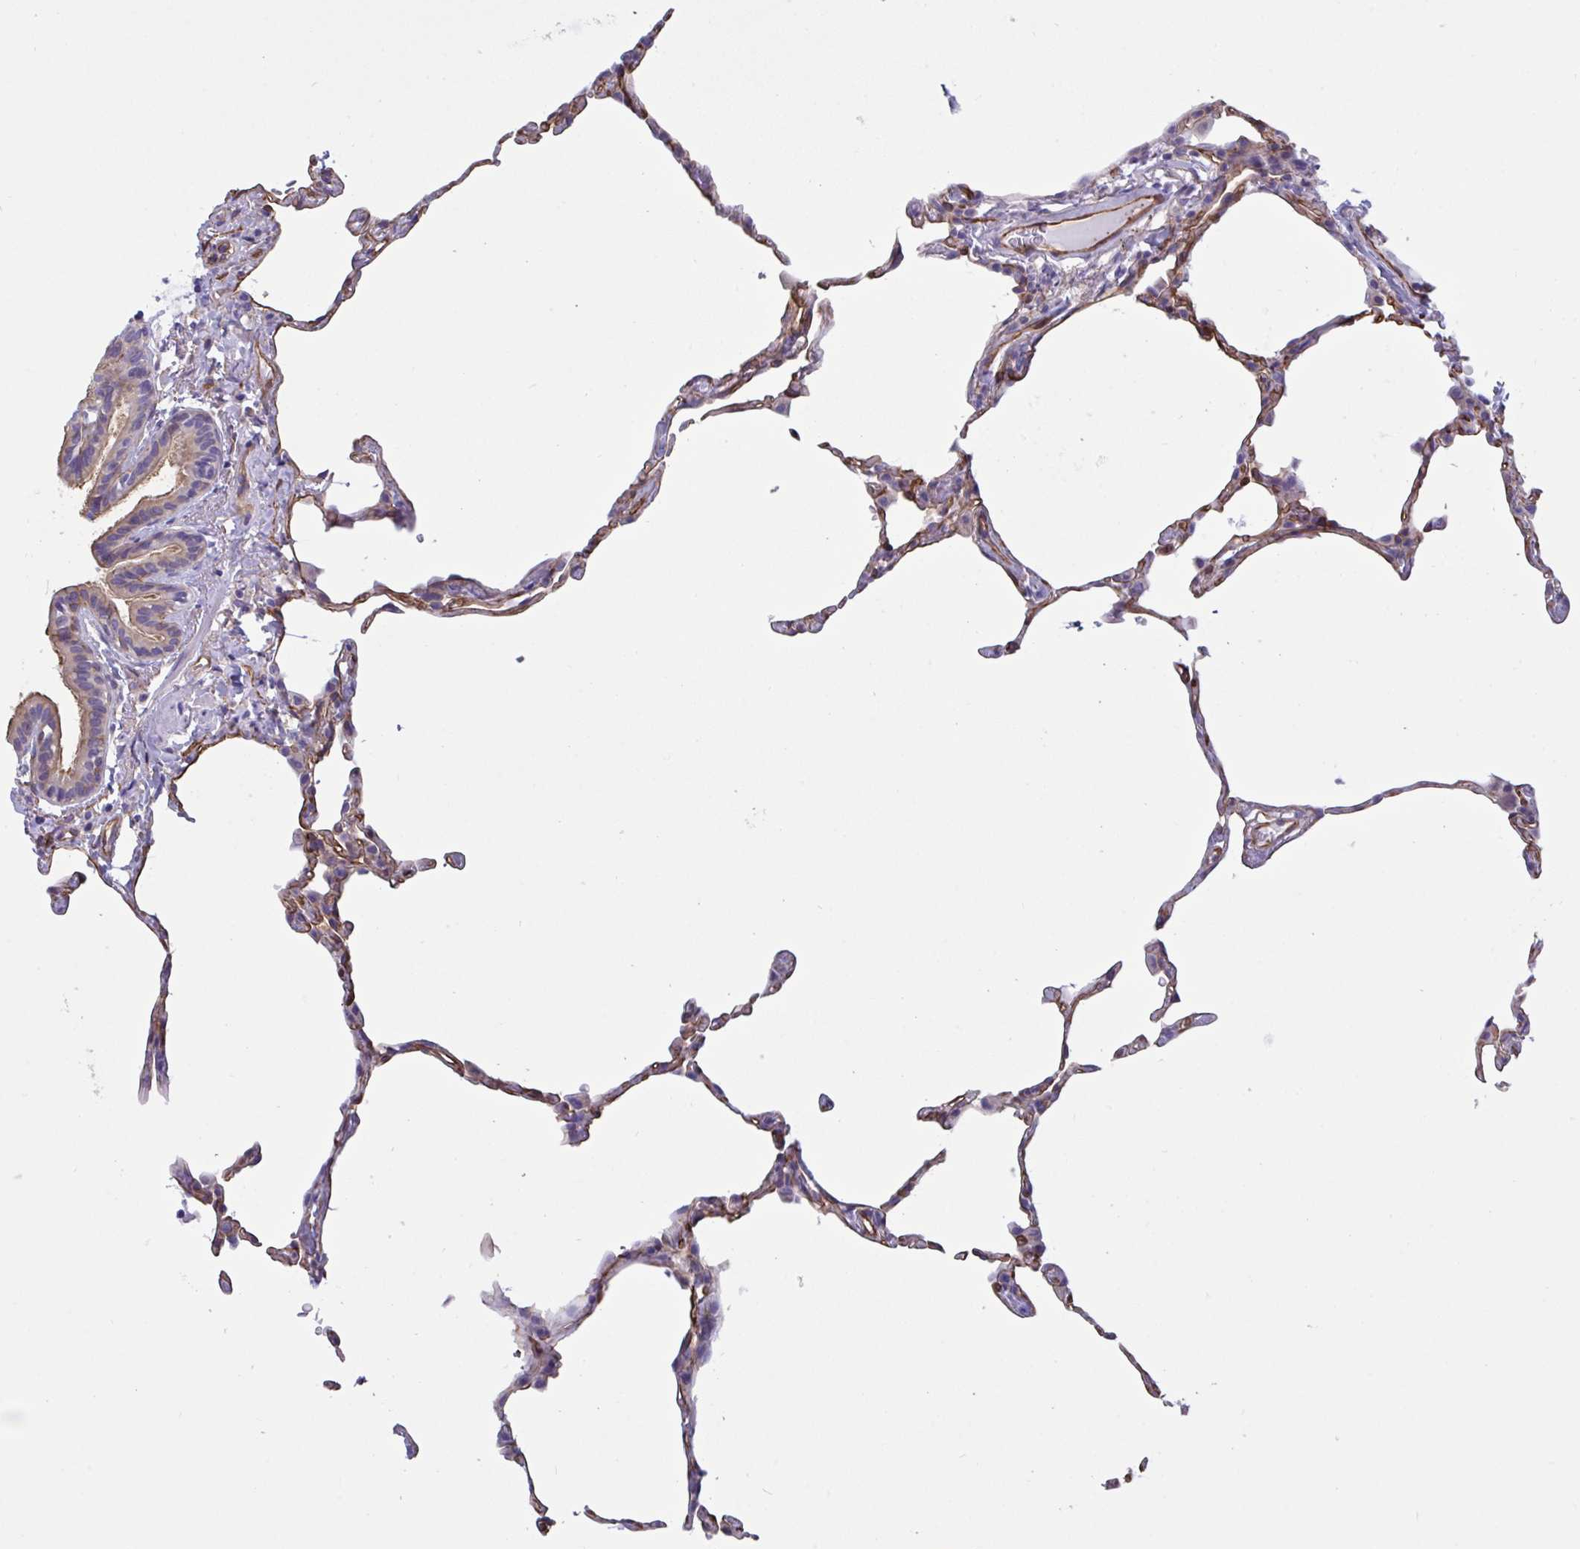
{"staining": {"intensity": "moderate", "quantity": "25%-75%", "location": "cytoplasmic/membranous"}, "tissue": "lung", "cell_type": "Alveolar cells", "image_type": "normal", "snomed": [{"axis": "morphology", "description": "Normal tissue, NOS"}, {"axis": "topography", "description": "Lung"}], "caption": "Lung was stained to show a protein in brown. There is medium levels of moderate cytoplasmic/membranous staining in about 25%-75% of alveolar cells. (DAB (3,3'-diaminobenzidine) = brown stain, brightfield microscopy at high magnification).", "gene": "RPL22L1", "patient": {"sex": "female", "age": 57}}